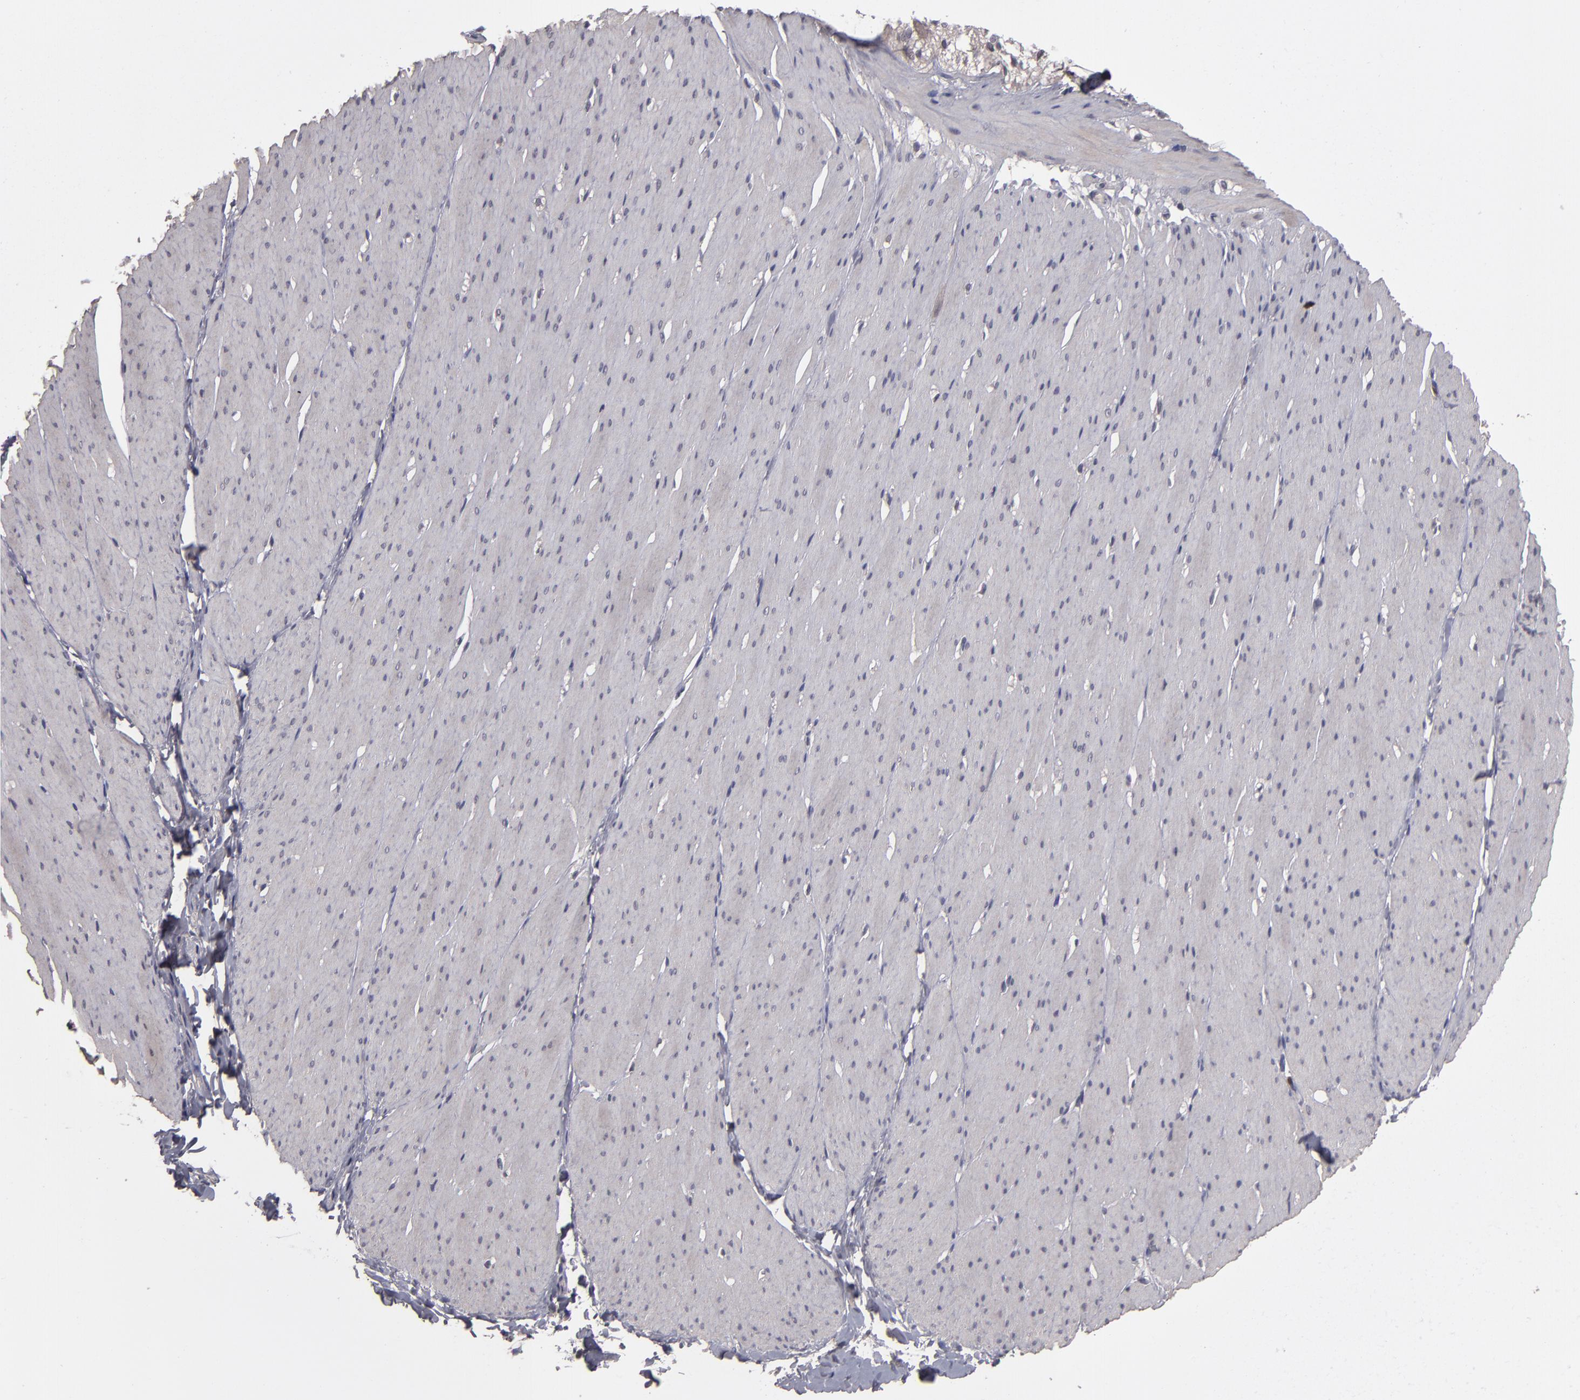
{"staining": {"intensity": "weak", "quantity": "25%-75%", "location": "cytoplasmic/membranous"}, "tissue": "smooth muscle", "cell_type": "Smooth muscle cells", "image_type": "normal", "snomed": [{"axis": "morphology", "description": "Normal tissue, NOS"}, {"axis": "topography", "description": "Smooth muscle"}, {"axis": "topography", "description": "Colon"}], "caption": "Protein expression analysis of unremarkable human smooth muscle reveals weak cytoplasmic/membranous positivity in approximately 25%-75% of smooth muscle cells.", "gene": "TYMS", "patient": {"sex": "male", "age": 67}}